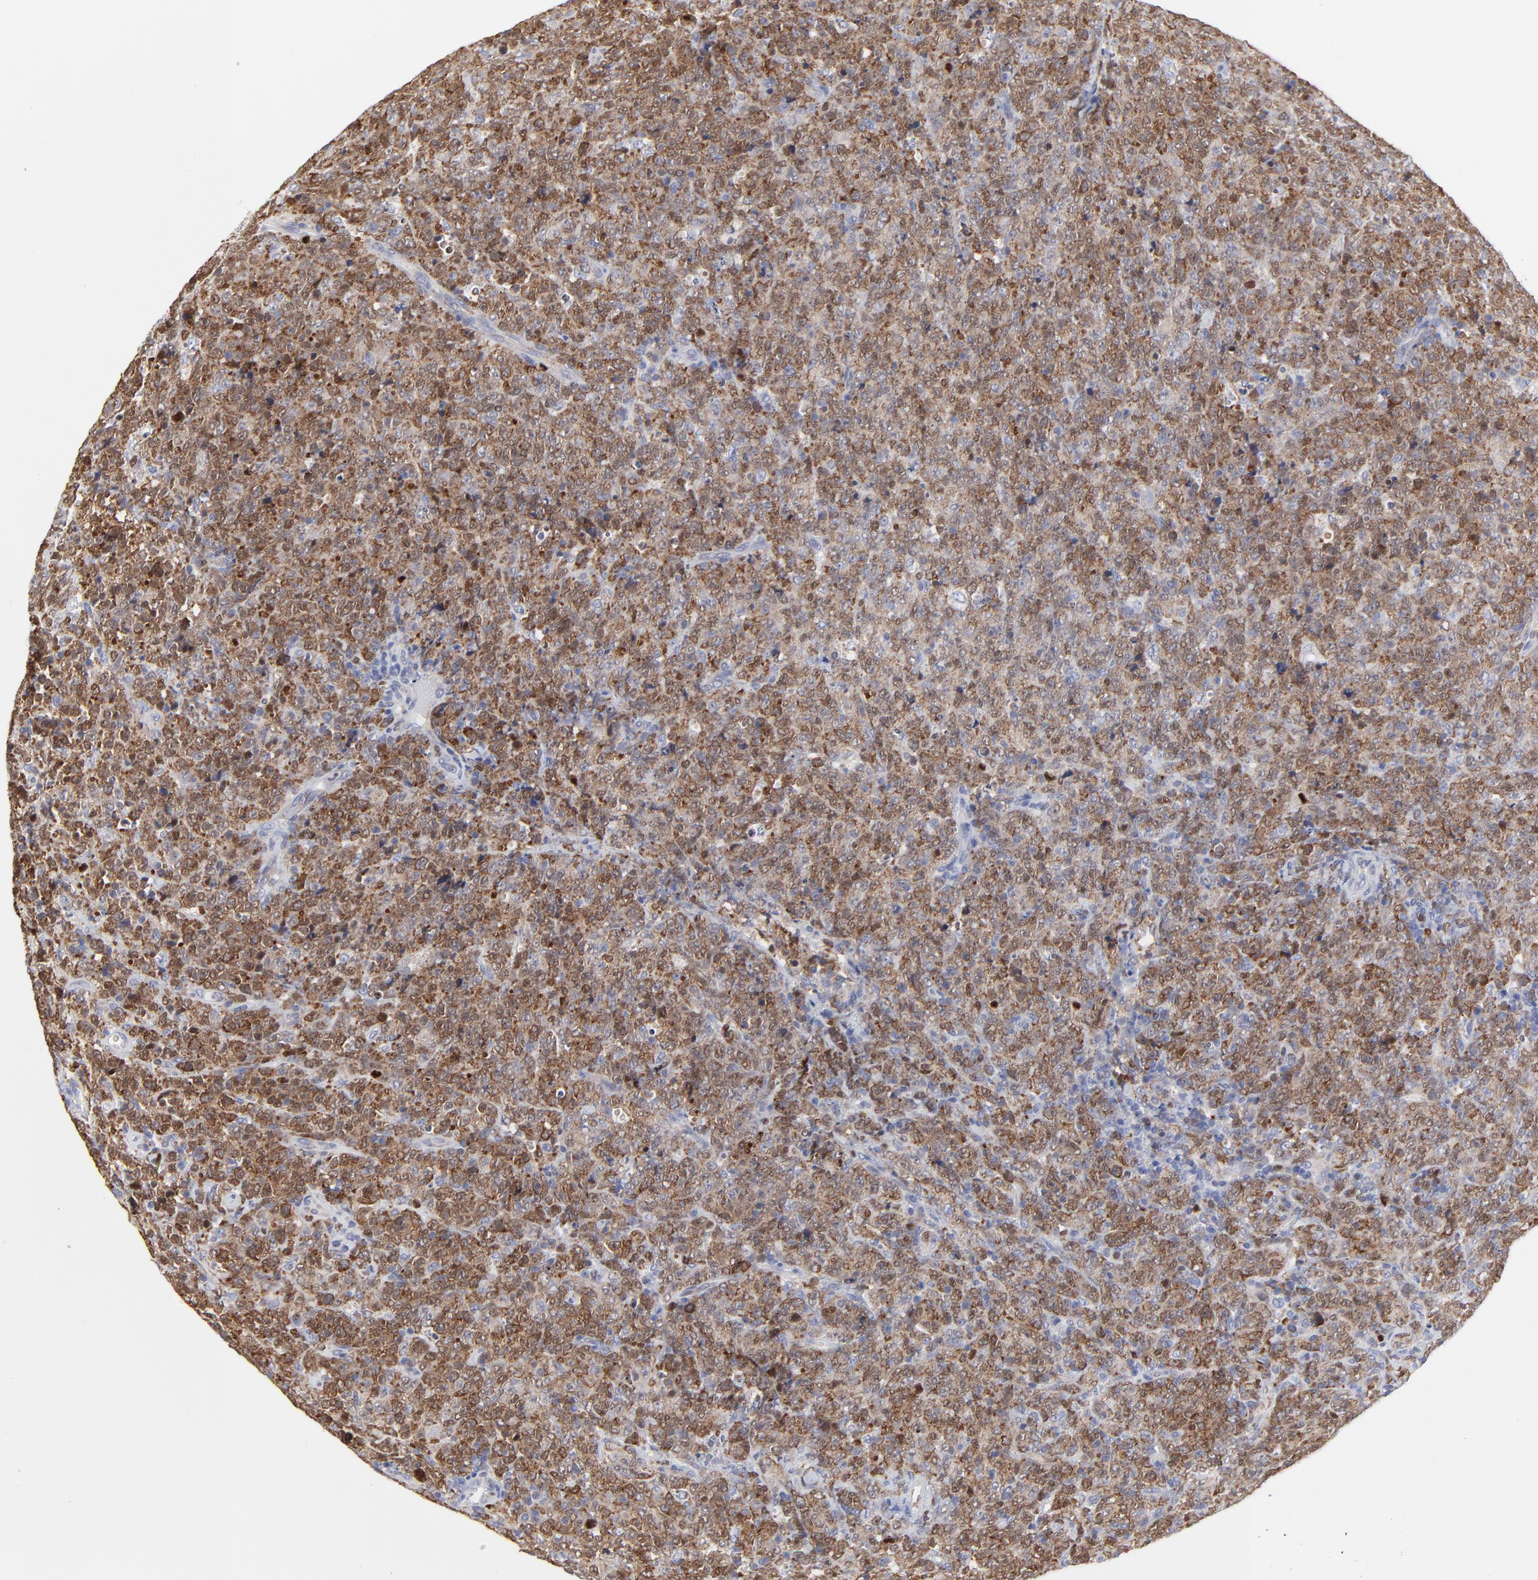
{"staining": {"intensity": "moderate", "quantity": ">75%", "location": "cytoplasmic/membranous"}, "tissue": "lymphoma", "cell_type": "Tumor cells", "image_type": "cancer", "snomed": [{"axis": "morphology", "description": "Malignant lymphoma, non-Hodgkin's type, NOS"}, {"axis": "topography", "description": "Lymph node"}], "caption": "Malignant lymphoma, non-Hodgkin's type tissue exhibits moderate cytoplasmic/membranous positivity in approximately >75% of tumor cells, visualized by immunohistochemistry. (DAB (3,3'-diaminobenzidine) IHC with brightfield microscopy, high magnification).", "gene": "NCAPH", "patient": {"sex": "male", "age": 59}}